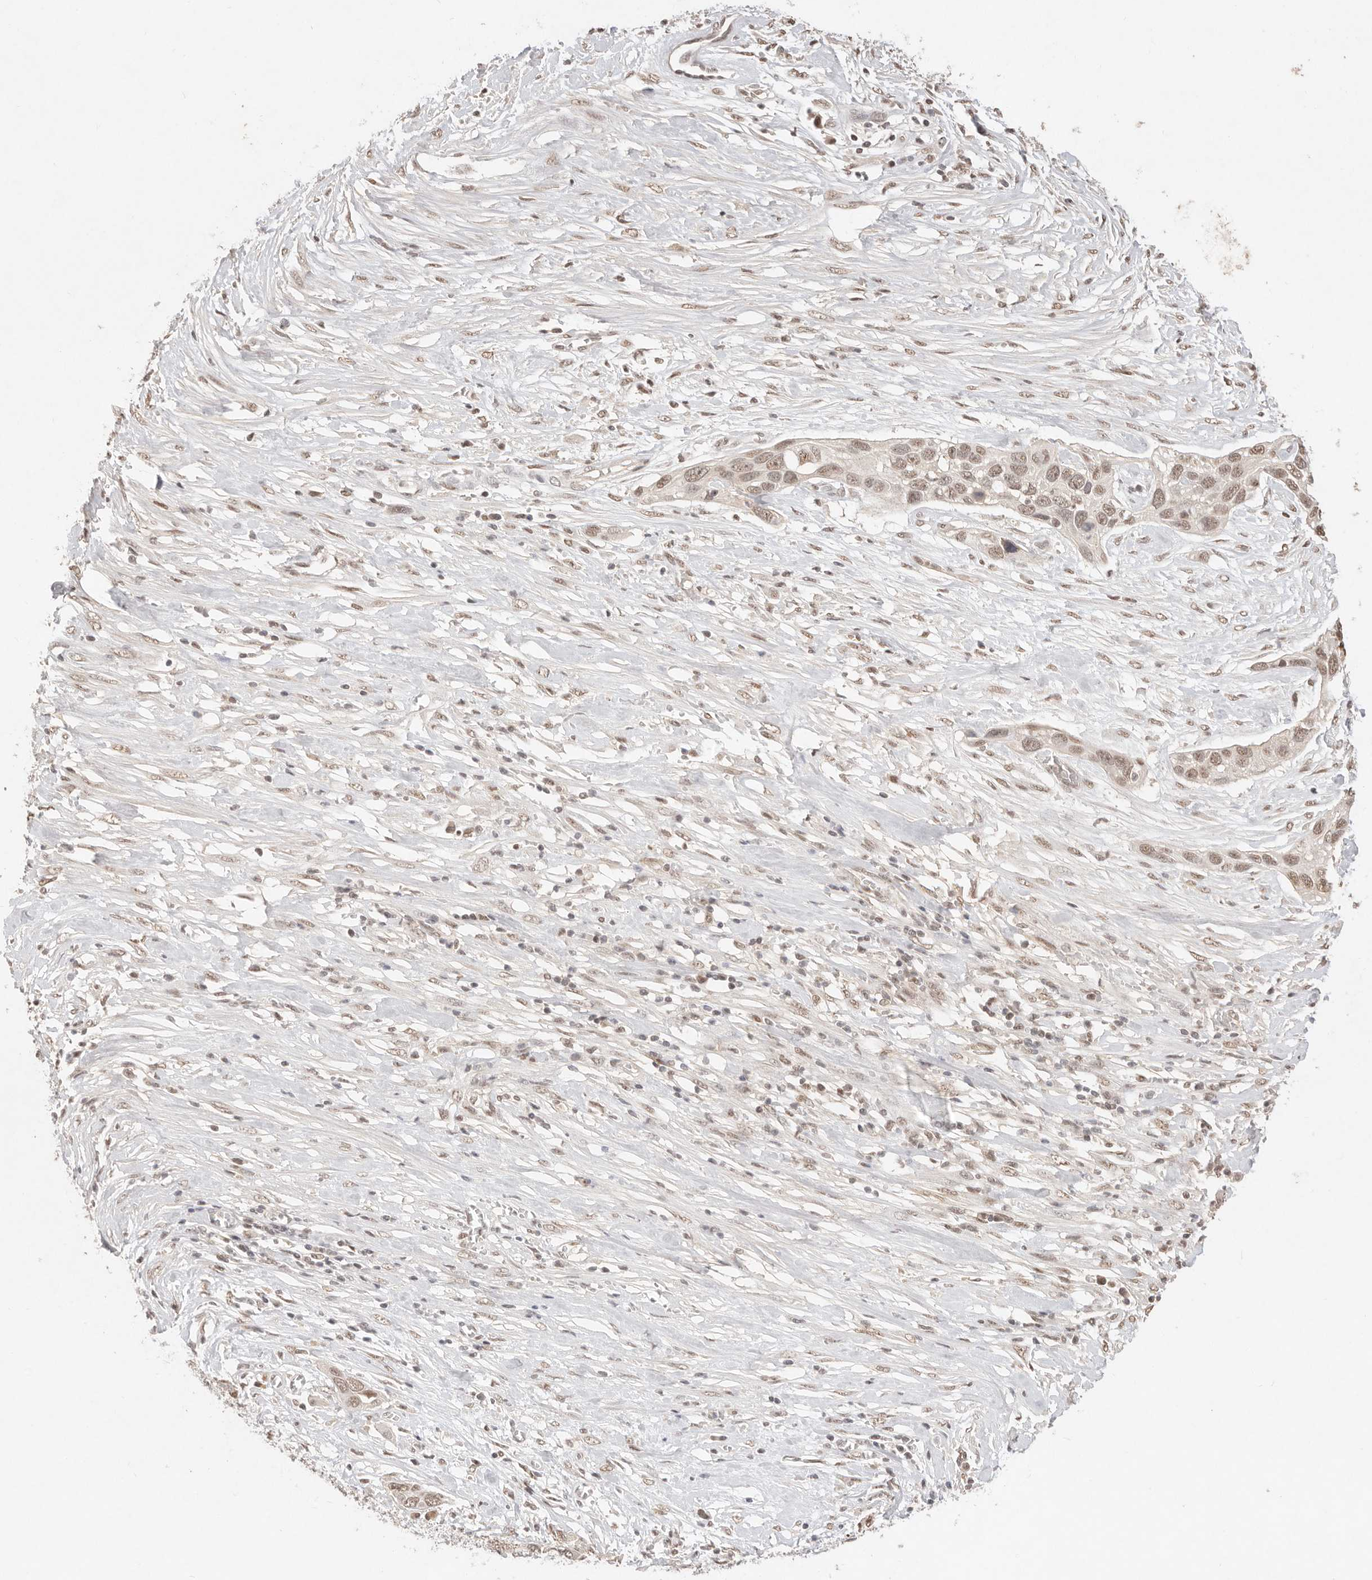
{"staining": {"intensity": "moderate", "quantity": ">75%", "location": "nuclear"}, "tissue": "pancreatic cancer", "cell_type": "Tumor cells", "image_type": "cancer", "snomed": [{"axis": "morphology", "description": "Adenocarcinoma, NOS"}, {"axis": "topography", "description": "Pancreas"}], "caption": "The photomicrograph shows staining of pancreatic cancer, revealing moderate nuclear protein staining (brown color) within tumor cells. The staining is performed using DAB brown chromogen to label protein expression. The nuclei are counter-stained blue using hematoxylin.", "gene": "MEP1A", "patient": {"sex": "female", "age": 60}}